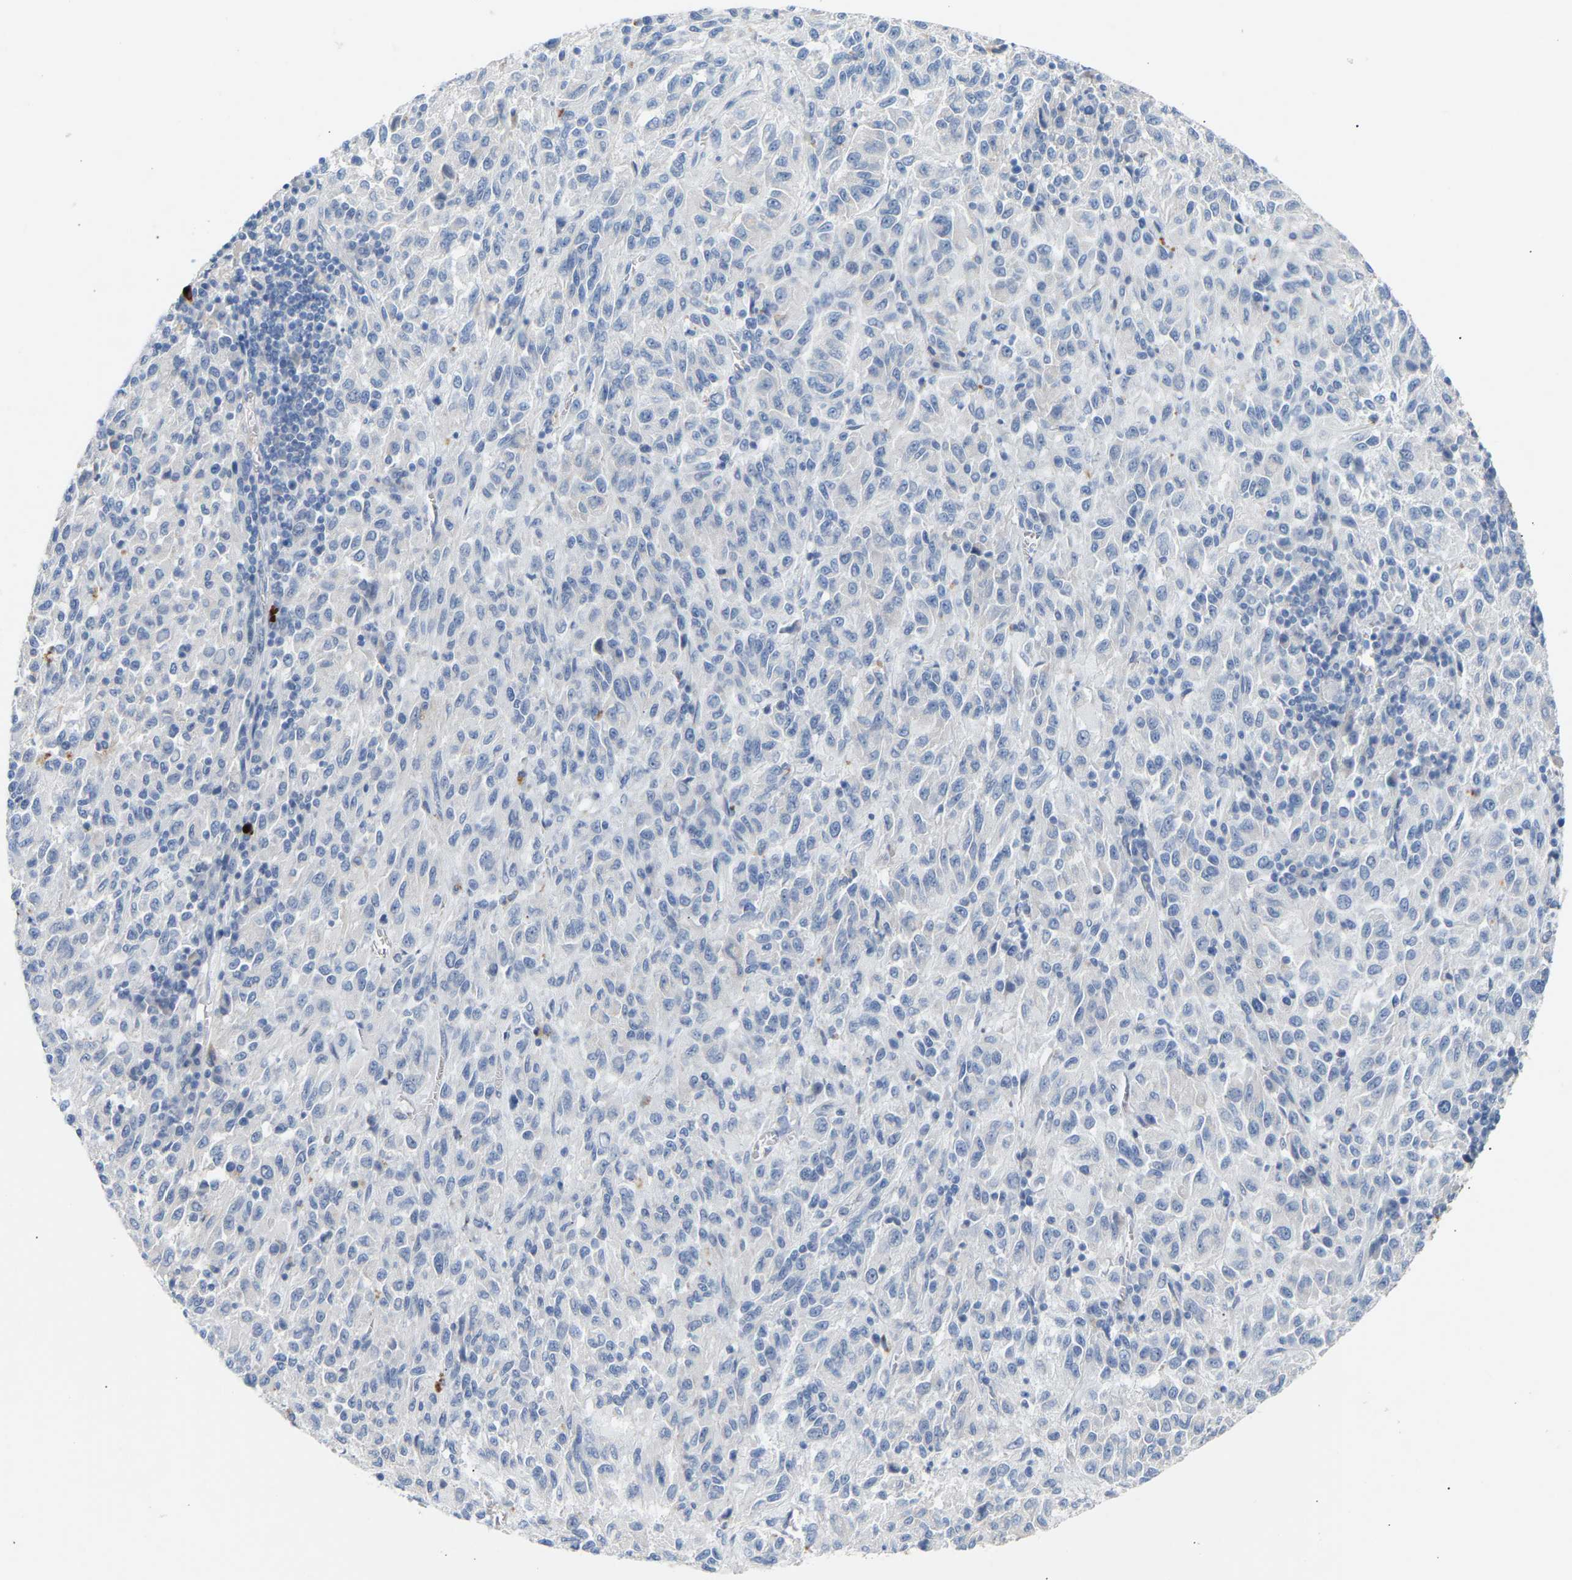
{"staining": {"intensity": "negative", "quantity": "none", "location": "none"}, "tissue": "melanoma", "cell_type": "Tumor cells", "image_type": "cancer", "snomed": [{"axis": "morphology", "description": "Malignant melanoma, Metastatic site"}, {"axis": "topography", "description": "Lung"}], "caption": "This is an IHC histopathology image of human malignant melanoma (metastatic site). There is no staining in tumor cells.", "gene": "PEX1", "patient": {"sex": "male", "age": 64}}